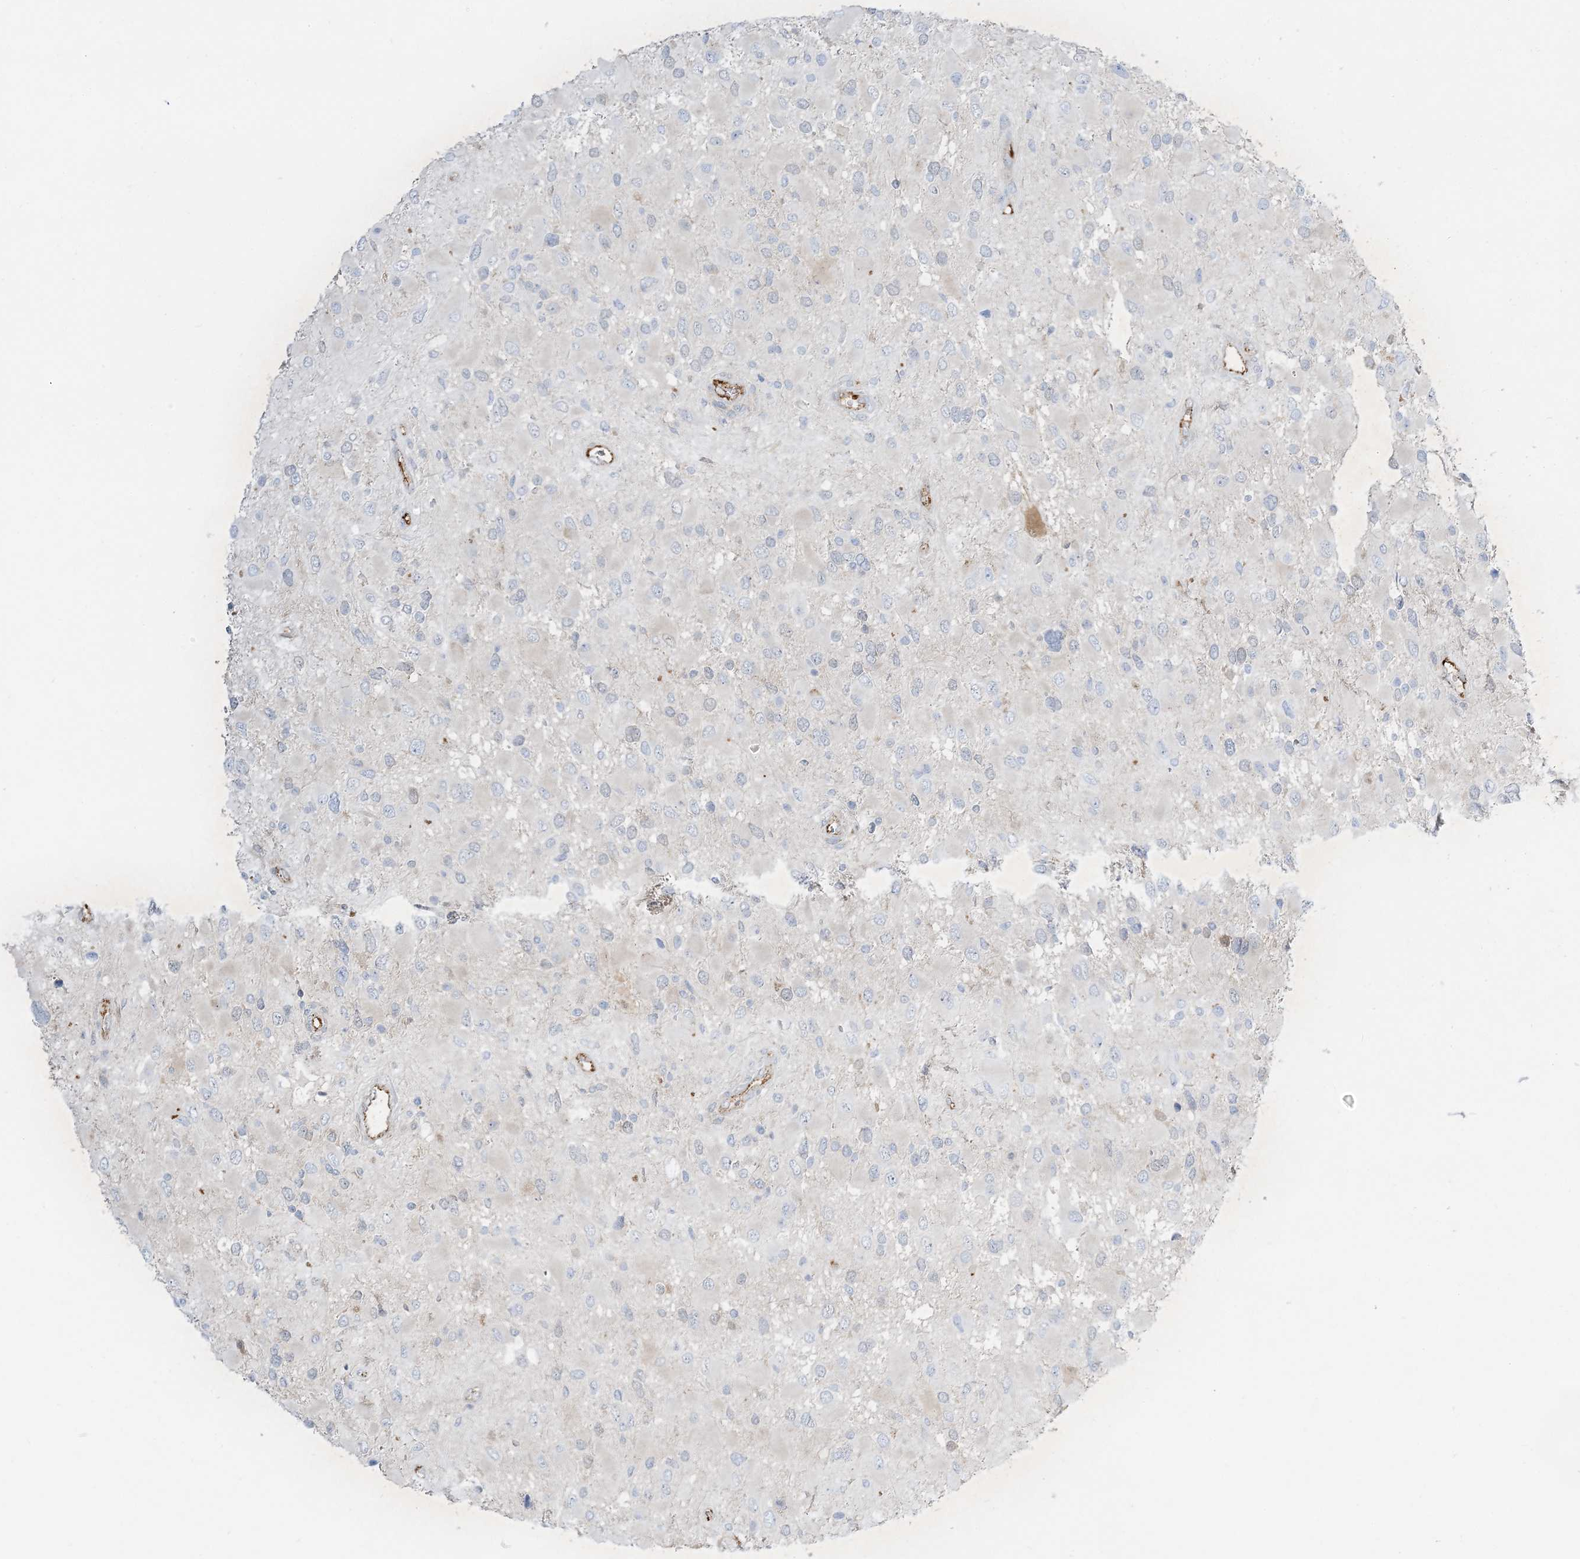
{"staining": {"intensity": "negative", "quantity": "none", "location": "none"}, "tissue": "glioma", "cell_type": "Tumor cells", "image_type": "cancer", "snomed": [{"axis": "morphology", "description": "Glioma, malignant, High grade"}, {"axis": "topography", "description": "Brain"}], "caption": "The image demonstrates no significant positivity in tumor cells of malignant glioma (high-grade).", "gene": "INPP1", "patient": {"sex": "male", "age": 53}}